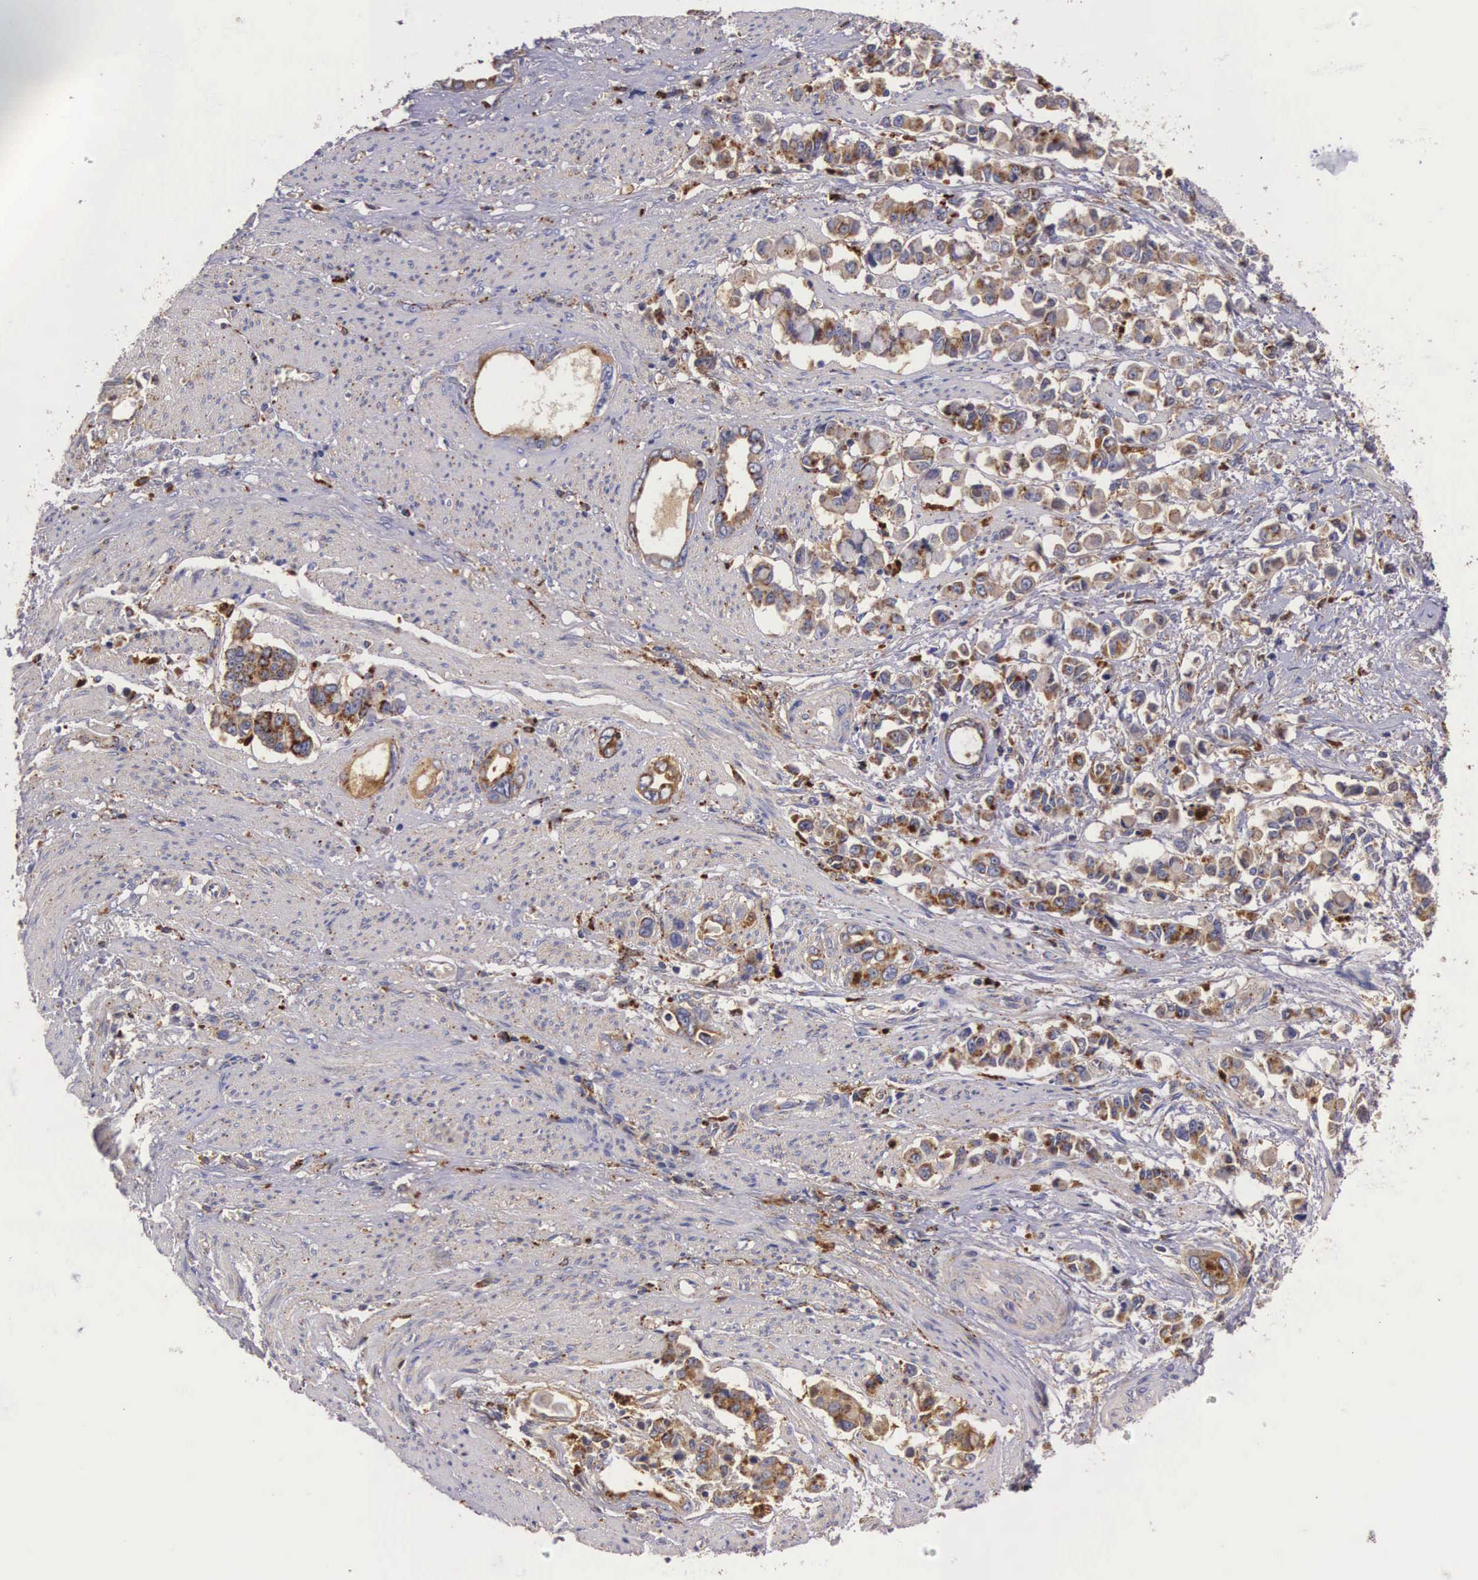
{"staining": {"intensity": "moderate", "quantity": ">75%", "location": "cytoplasmic/membranous"}, "tissue": "stomach cancer", "cell_type": "Tumor cells", "image_type": "cancer", "snomed": [{"axis": "morphology", "description": "Adenocarcinoma, NOS"}, {"axis": "topography", "description": "Stomach"}], "caption": "Tumor cells reveal medium levels of moderate cytoplasmic/membranous staining in about >75% of cells in human stomach adenocarcinoma.", "gene": "NAGA", "patient": {"sex": "male", "age": 78}}